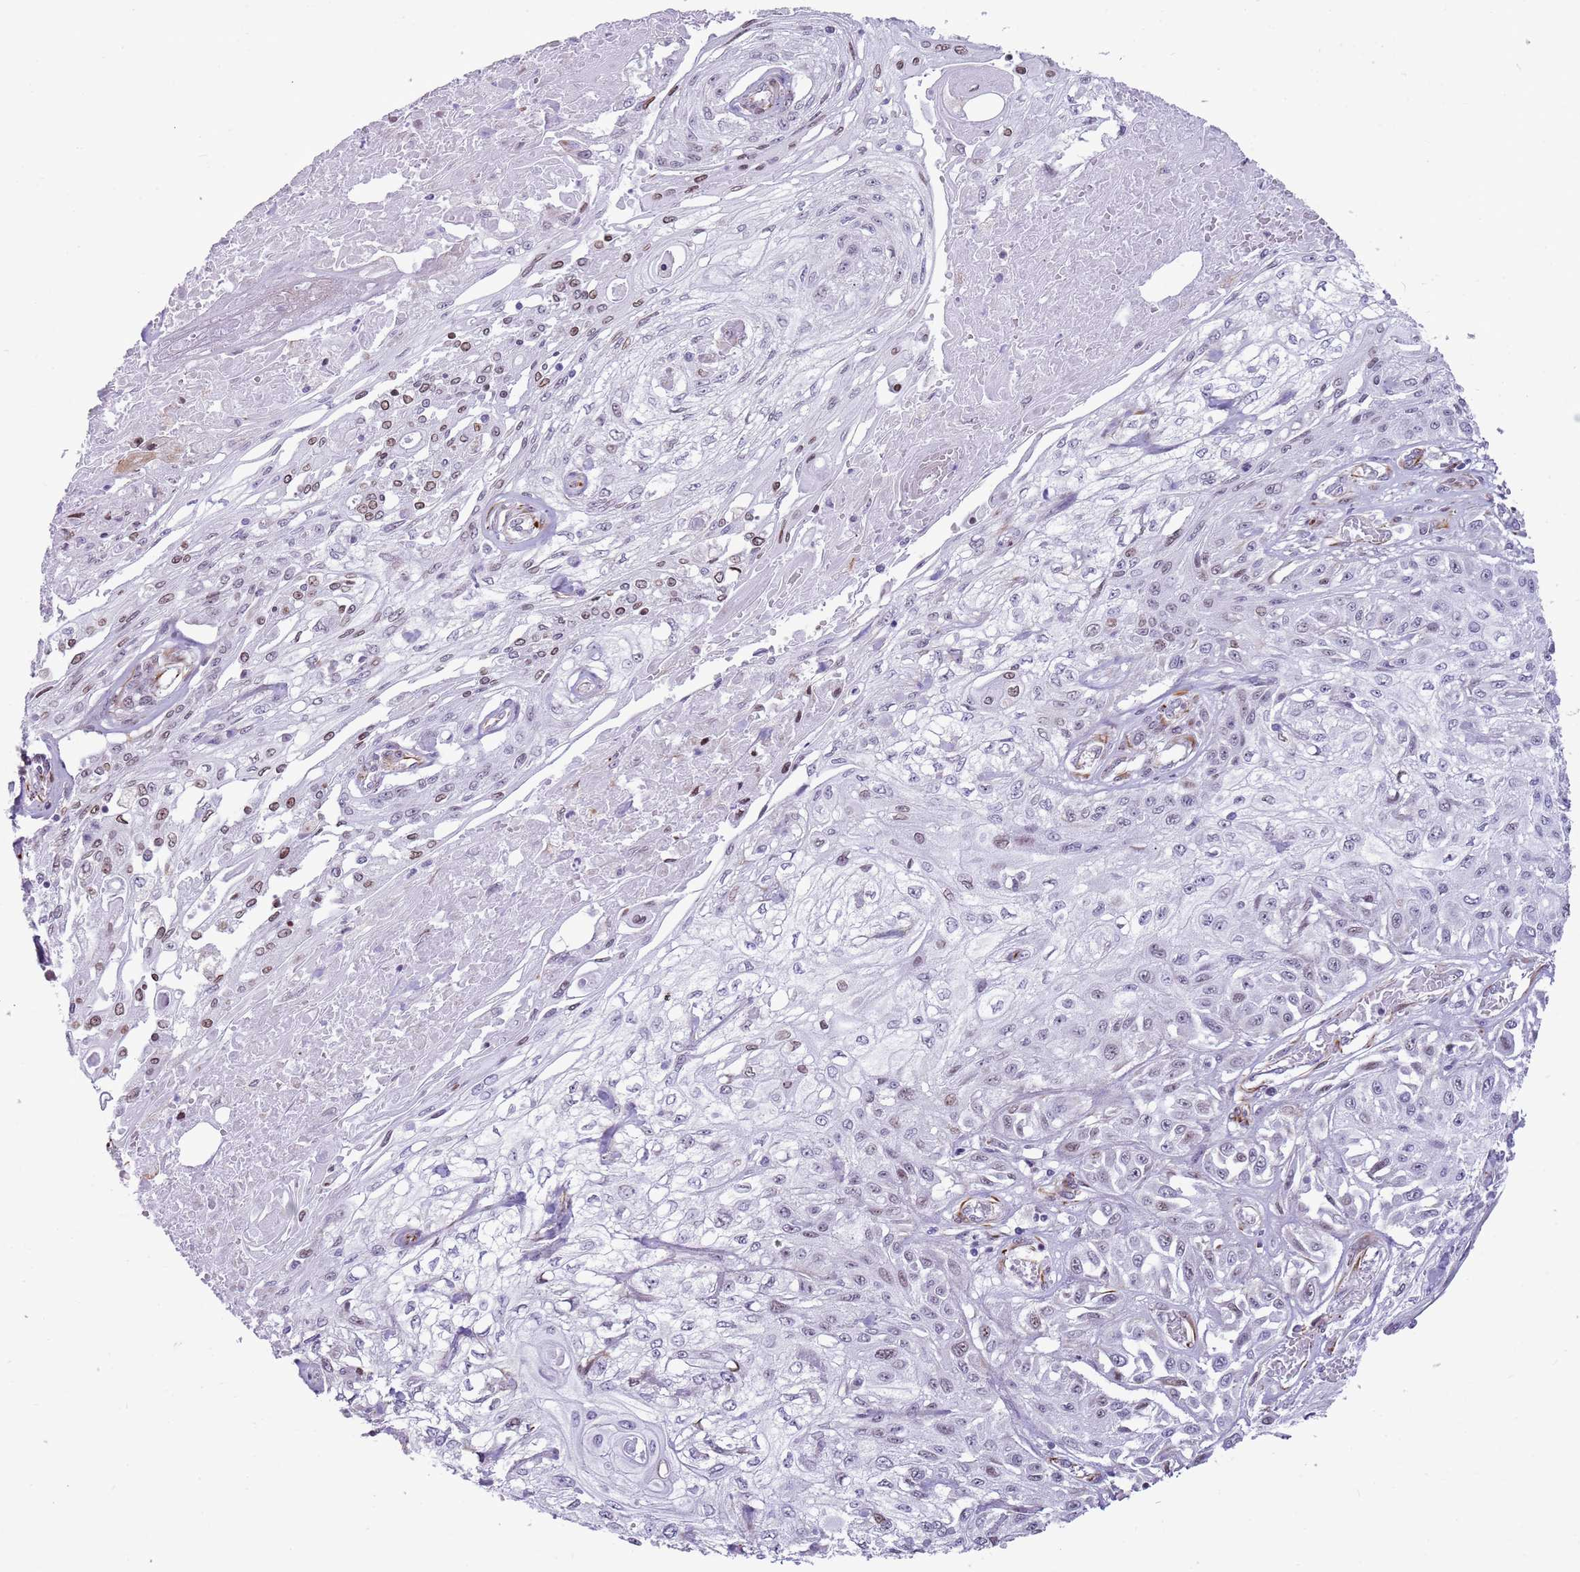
{"staining": {"intensity": "weak", "quantity": "<25%", "location": "nuclear"}, "tissue": "skin cancer", "cell_type": "Tumor cells", "image_type": "cancer", "snomed": [{"axis": "morphology", "description": "Squamous cell carcinoma, NOS"}, {"axis": "morphology", "description": "Squamous cell carcinoma, metastatic, NOS"}, {"axis": "topography", "description": "Skin"}, {"axis": "topography", "description": "Lymph node"}], "caption": "DAB immunohistochemical staining of human skin cancer (metastatic squamous cell carcinoma) demonstrates no significant expression in tumor cells.", "gene": "NBPF3", "patient": {"sex": "male", "age": 75}}